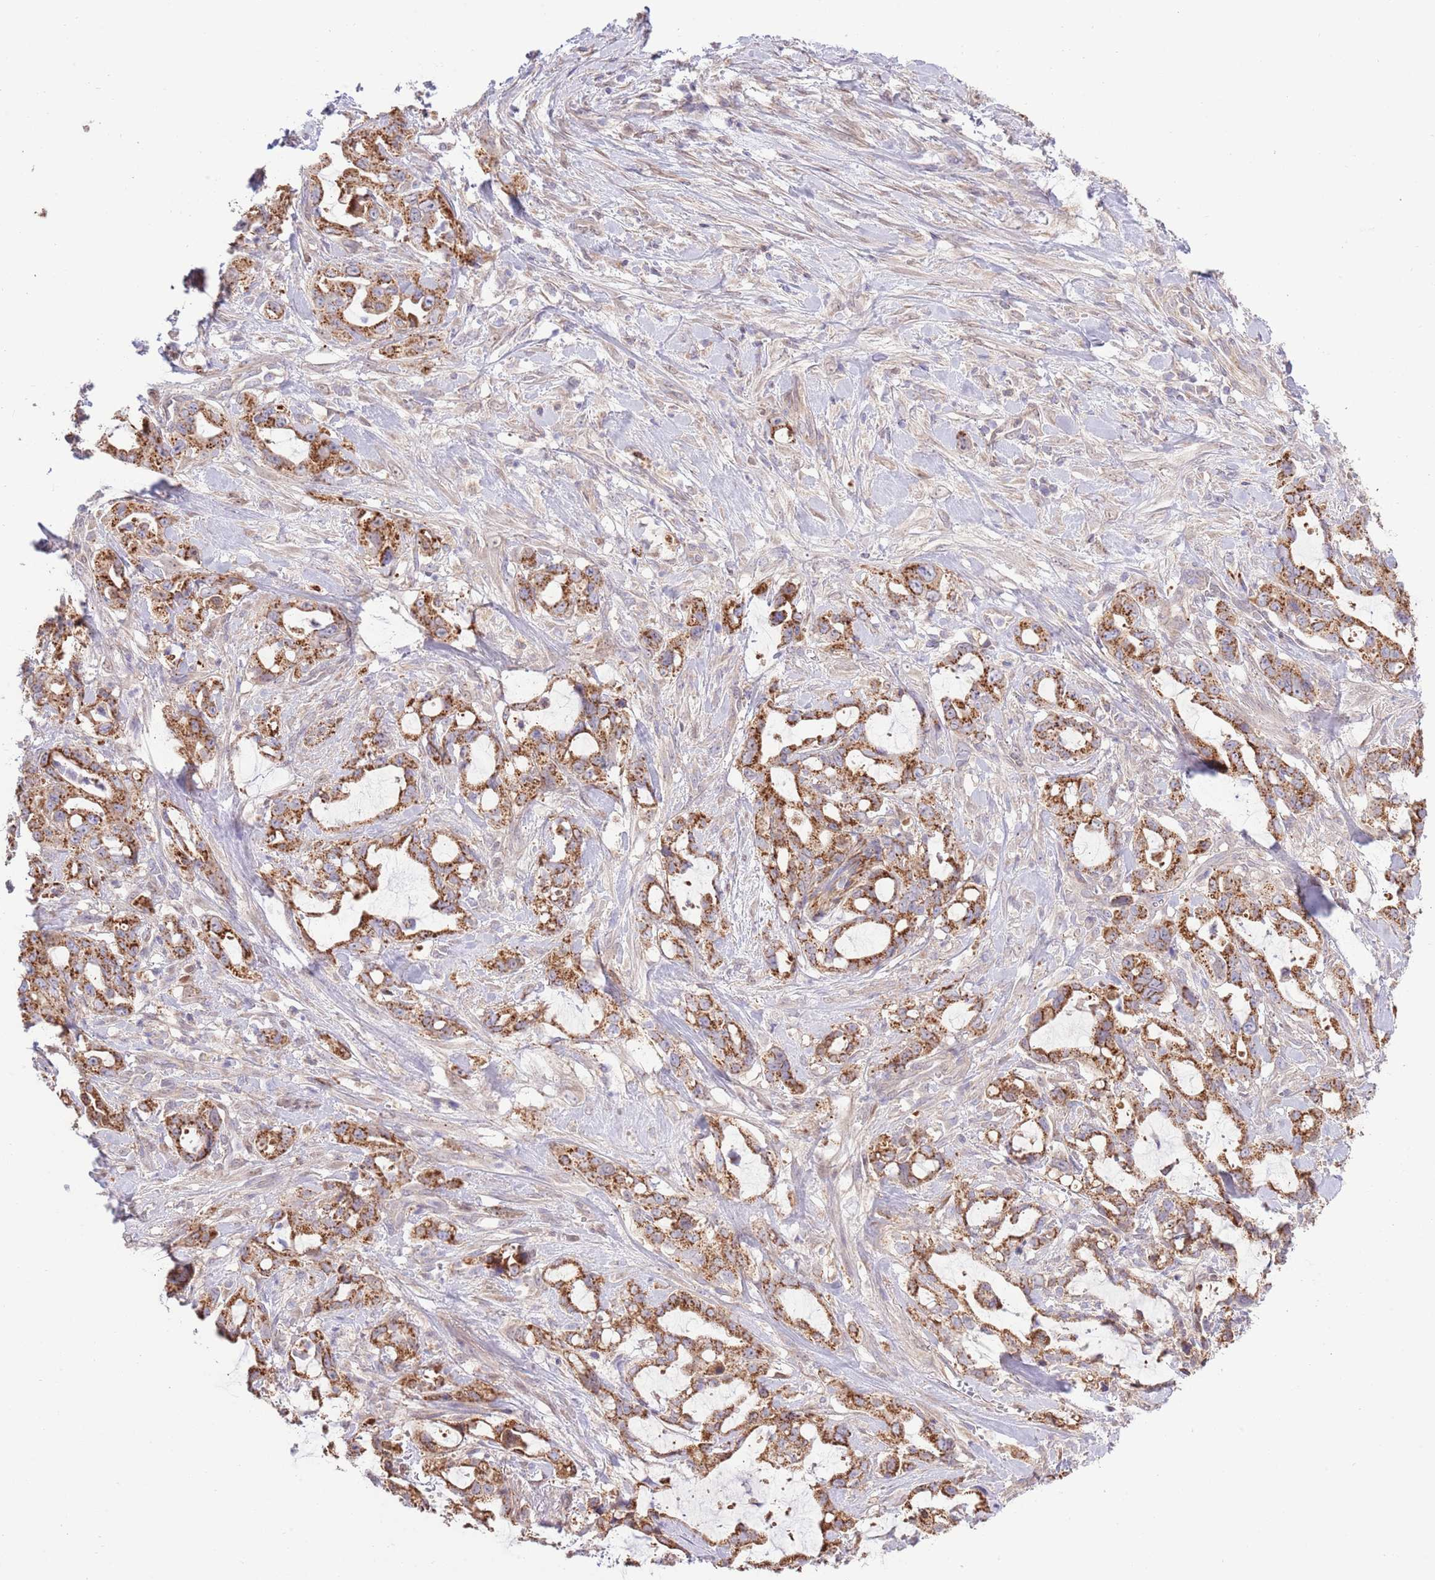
{"staining": {"intensity": "strong", "quantity": ">75%", "location": "cytoplasmic/membranous"}, "tissue": "pancreatic cancer", "cell_type": "Tumor cells", "image_type": "cancer", "snomed": [{"axis": "morphology", "description": "Adenocarcinoma, NOS"}, {"axis": "topography", "description": "Pancreas"}], "caption": "Immunohistochemical staining of human pancreatic cancer (adenocarcinoma) shows strong cytoplasmic/membranous protein expression in approximately >75% of tumor cells.", "gene": "ARL2BP", "patient": {"sex": "female", "age": 61}}